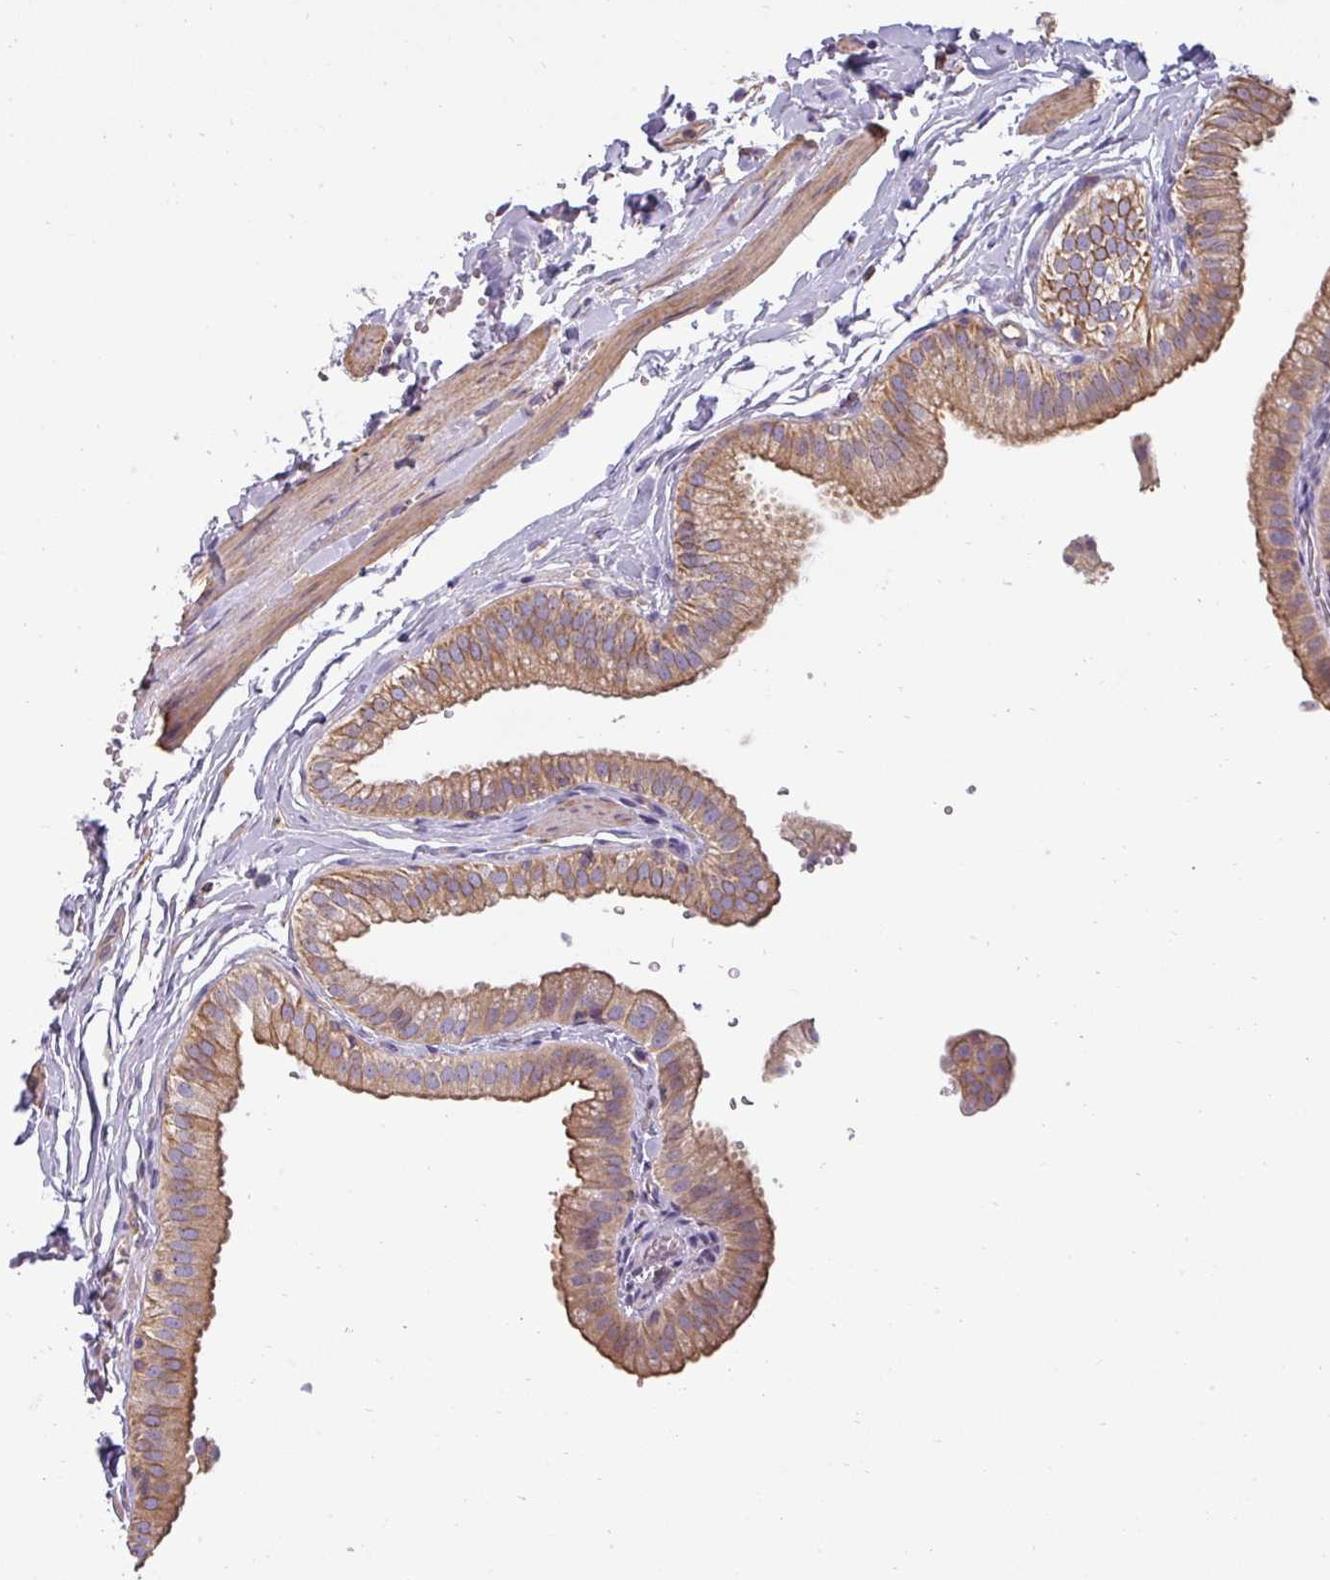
{"staining": {"intensity": "moderate", "quantity": ">75%", "location": "cytoplasmic/membranous"}, "tissue": "gallbladder", "cell_type": "Glandular cells", "image_type": "normal", "snomed": [{"axis": "morphology", "description": "Normal tissue, NOS"}, {"axis": "topography", "description": "Gallbladder"}], "caption": "Protein analysis of benign gallbladder shows moderate cytoplasmic/membranous positivity in approximately >75% of glandular cells.", "gene": "ZNF835", "patient": {"sex": "female", "age": 61}}